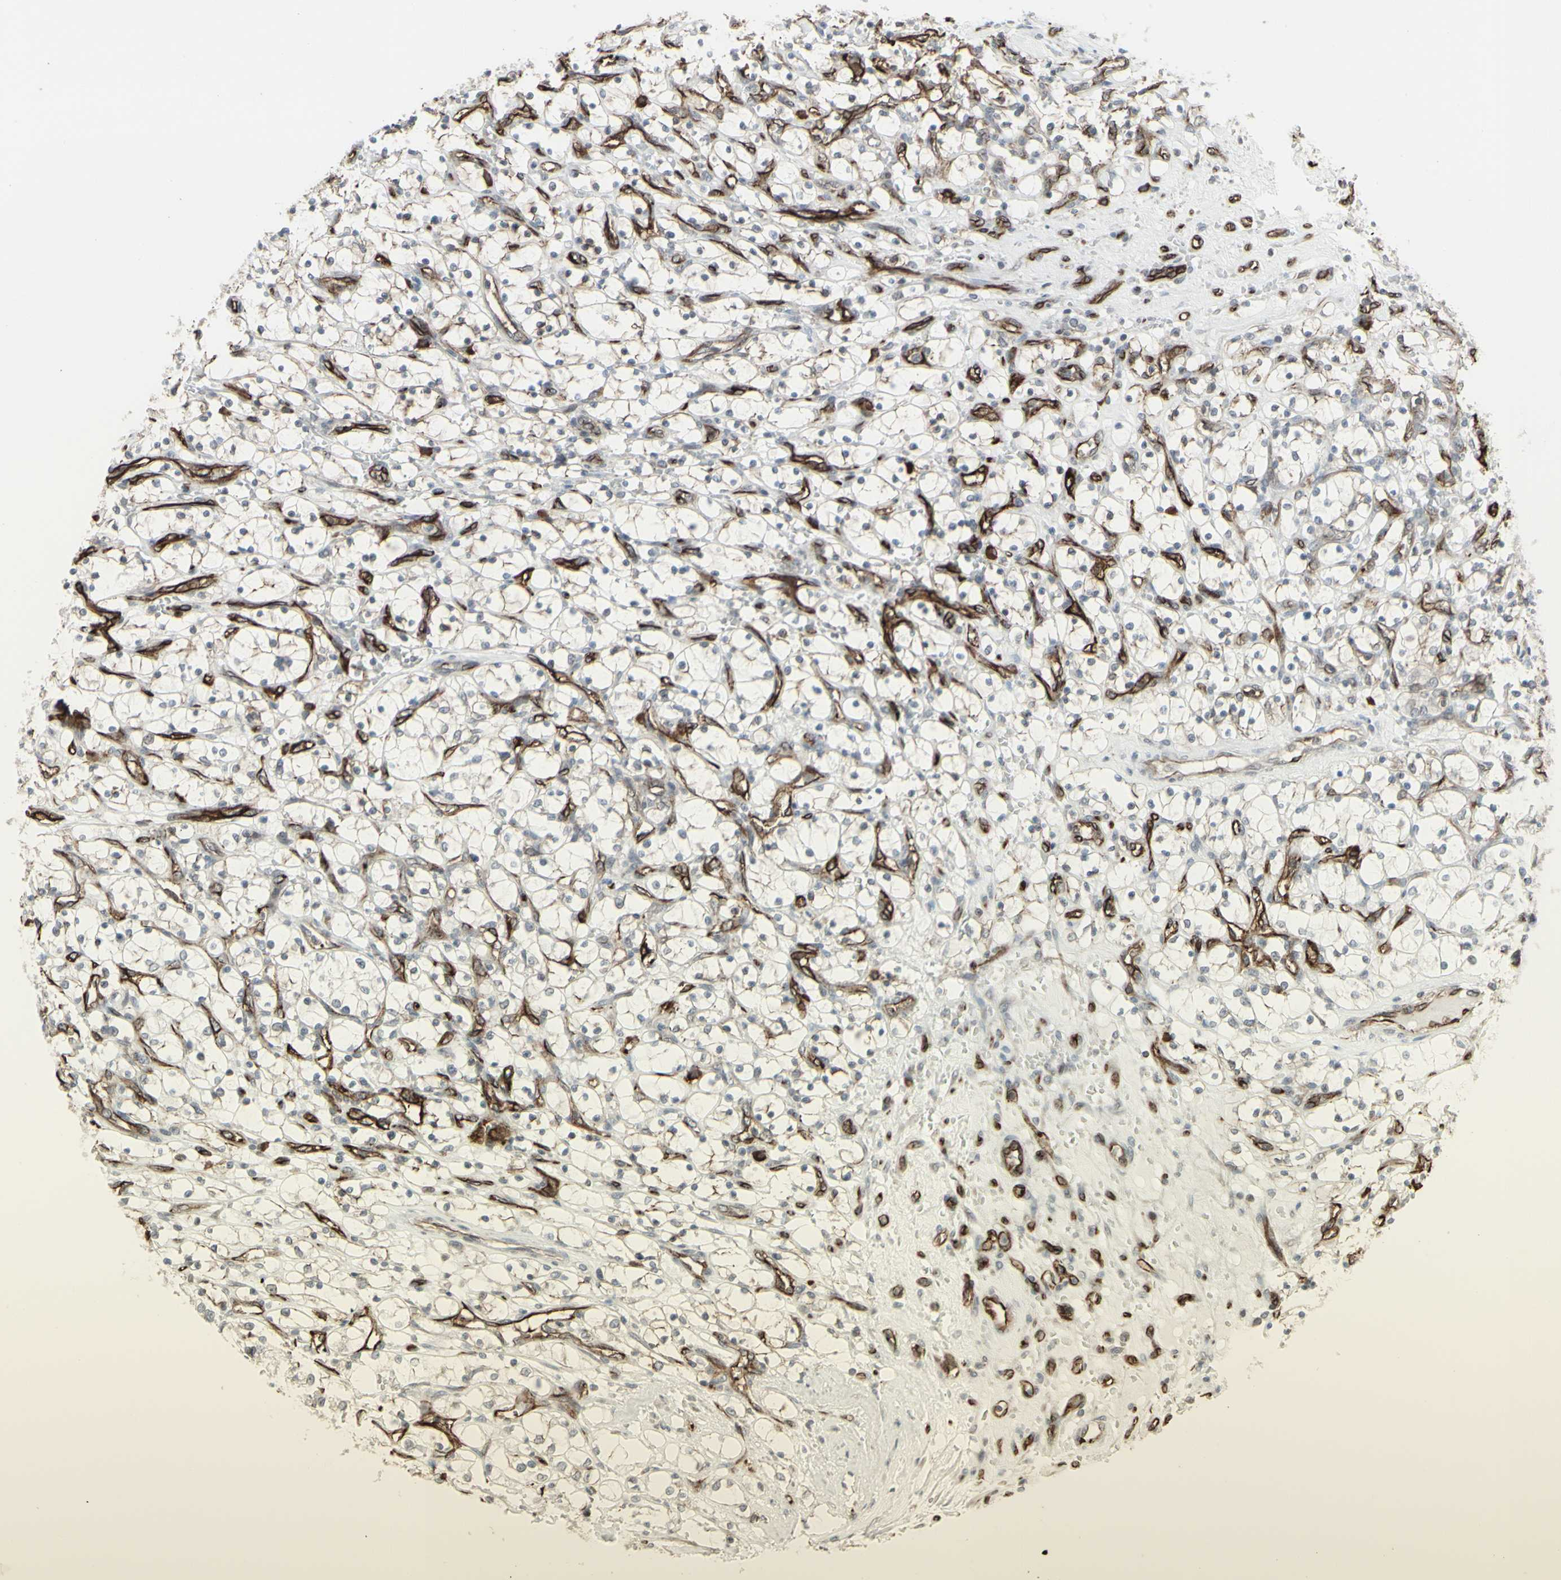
{"staining": {"intensity": "negative", "quantity": "none", "location": "none"}, "tissue": "renal cancer", "cell_type": "Tumor cells", "image_type": "cancer", "snomed": [{"axis": "morphology", "description": "Adenocarcinoma, NOS"}, {"axis": "topography", "description": "Kidney"}], "caption": "Tumor cells show no significant protein expression in renal cancer (adenocarcinoma).", "gene": "DTX3L", "patient": {"sex": "female", "age": 69}}